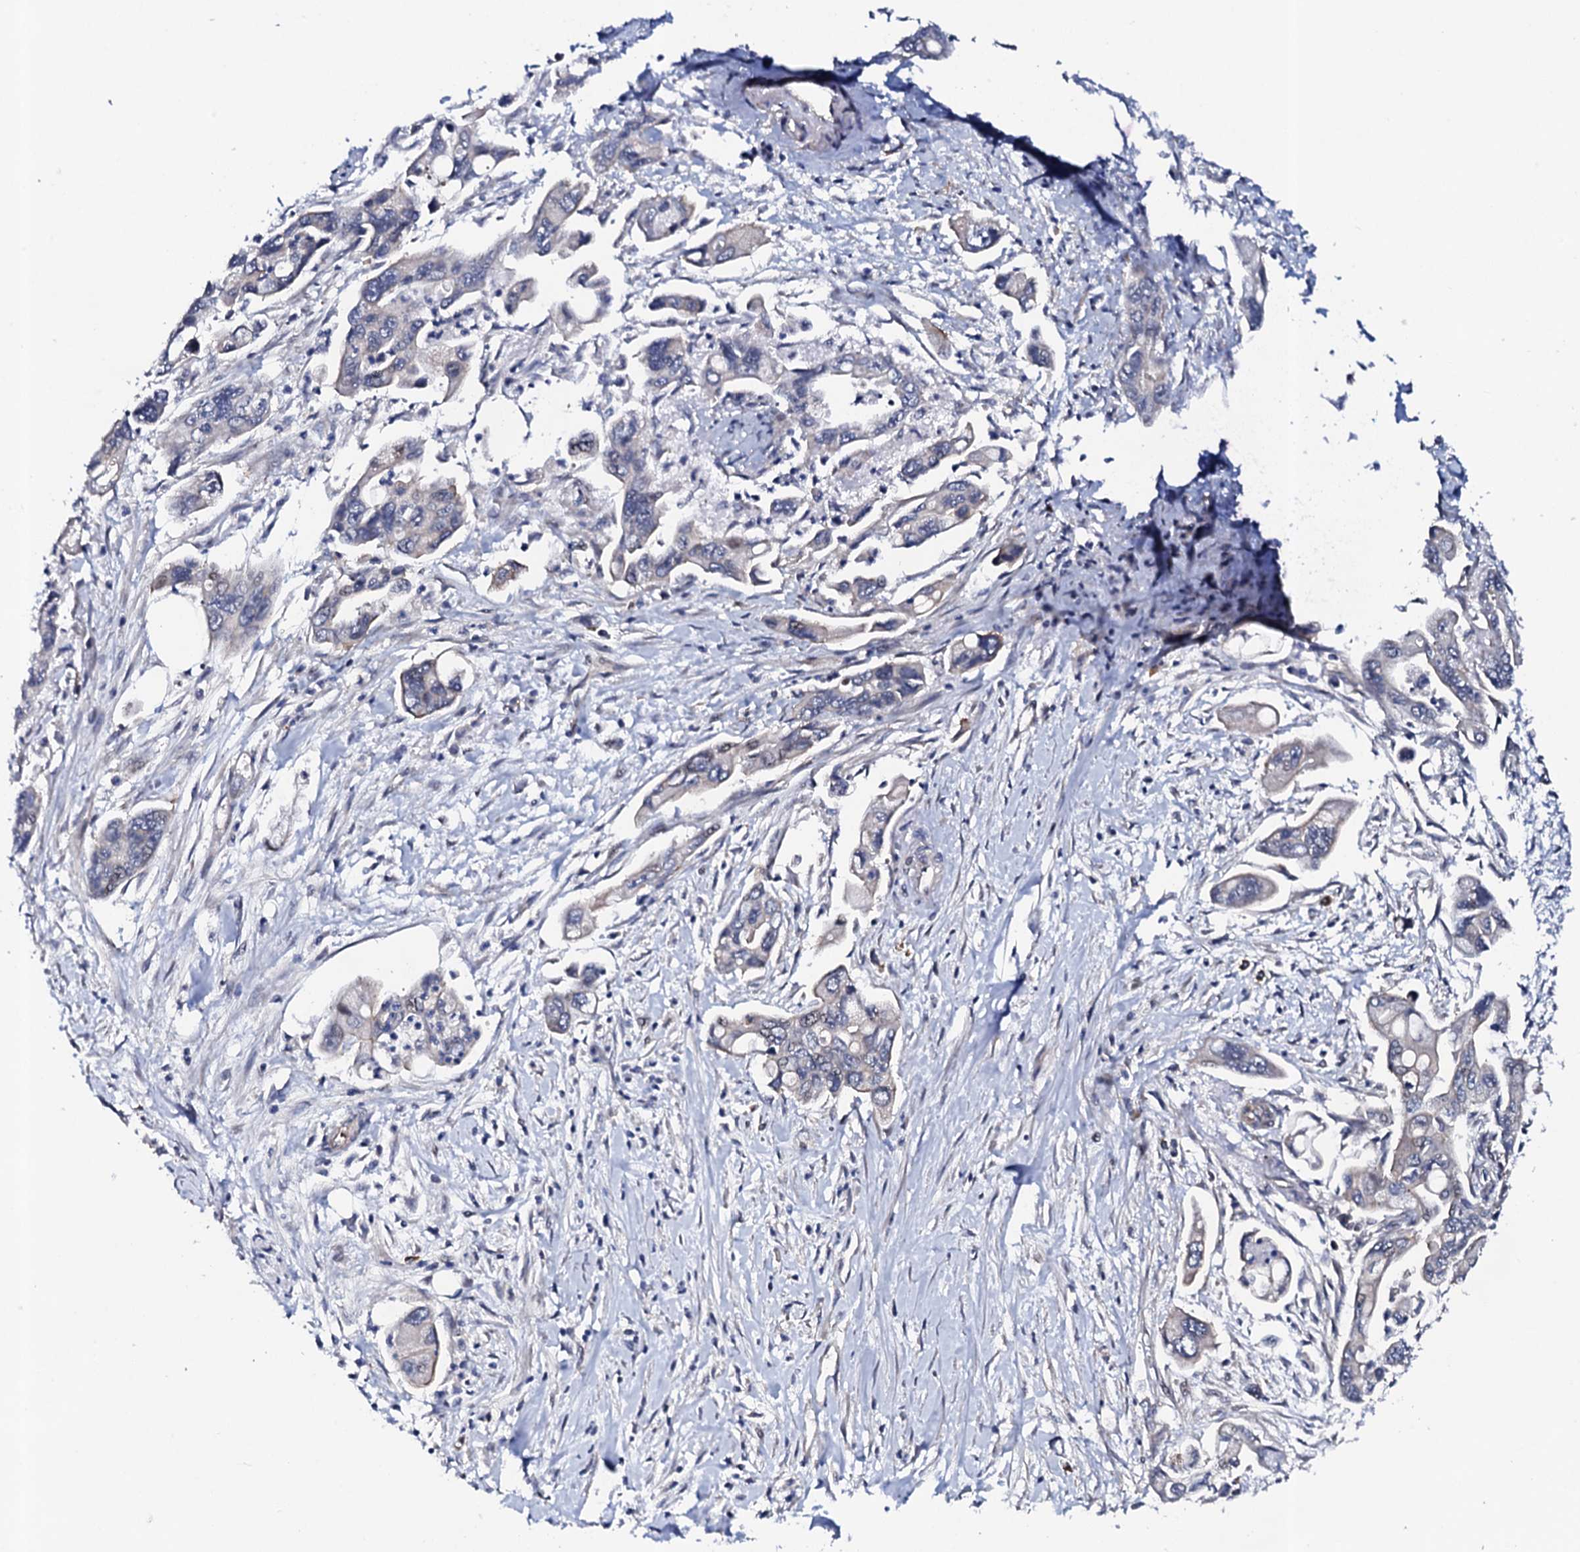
{"staining": {"intensity": "negative", "quantity": "none", "location": "none"}, "tissue": "pancreatic cancer", "cell_type": "Tumor cells", "image_type": "cancer", "snomed": [{"axis": "morphology", "description": "Adenocarcinoma, NOS"}, {"axis": "topography", "description": "Pancreas"}], "caption": "Immunohistochemical staining of pancreatic cancer displays no significant positivity in tumor cells.", "gene": "CIAO2A", "patient": {"sex": "male", "age": 70}}